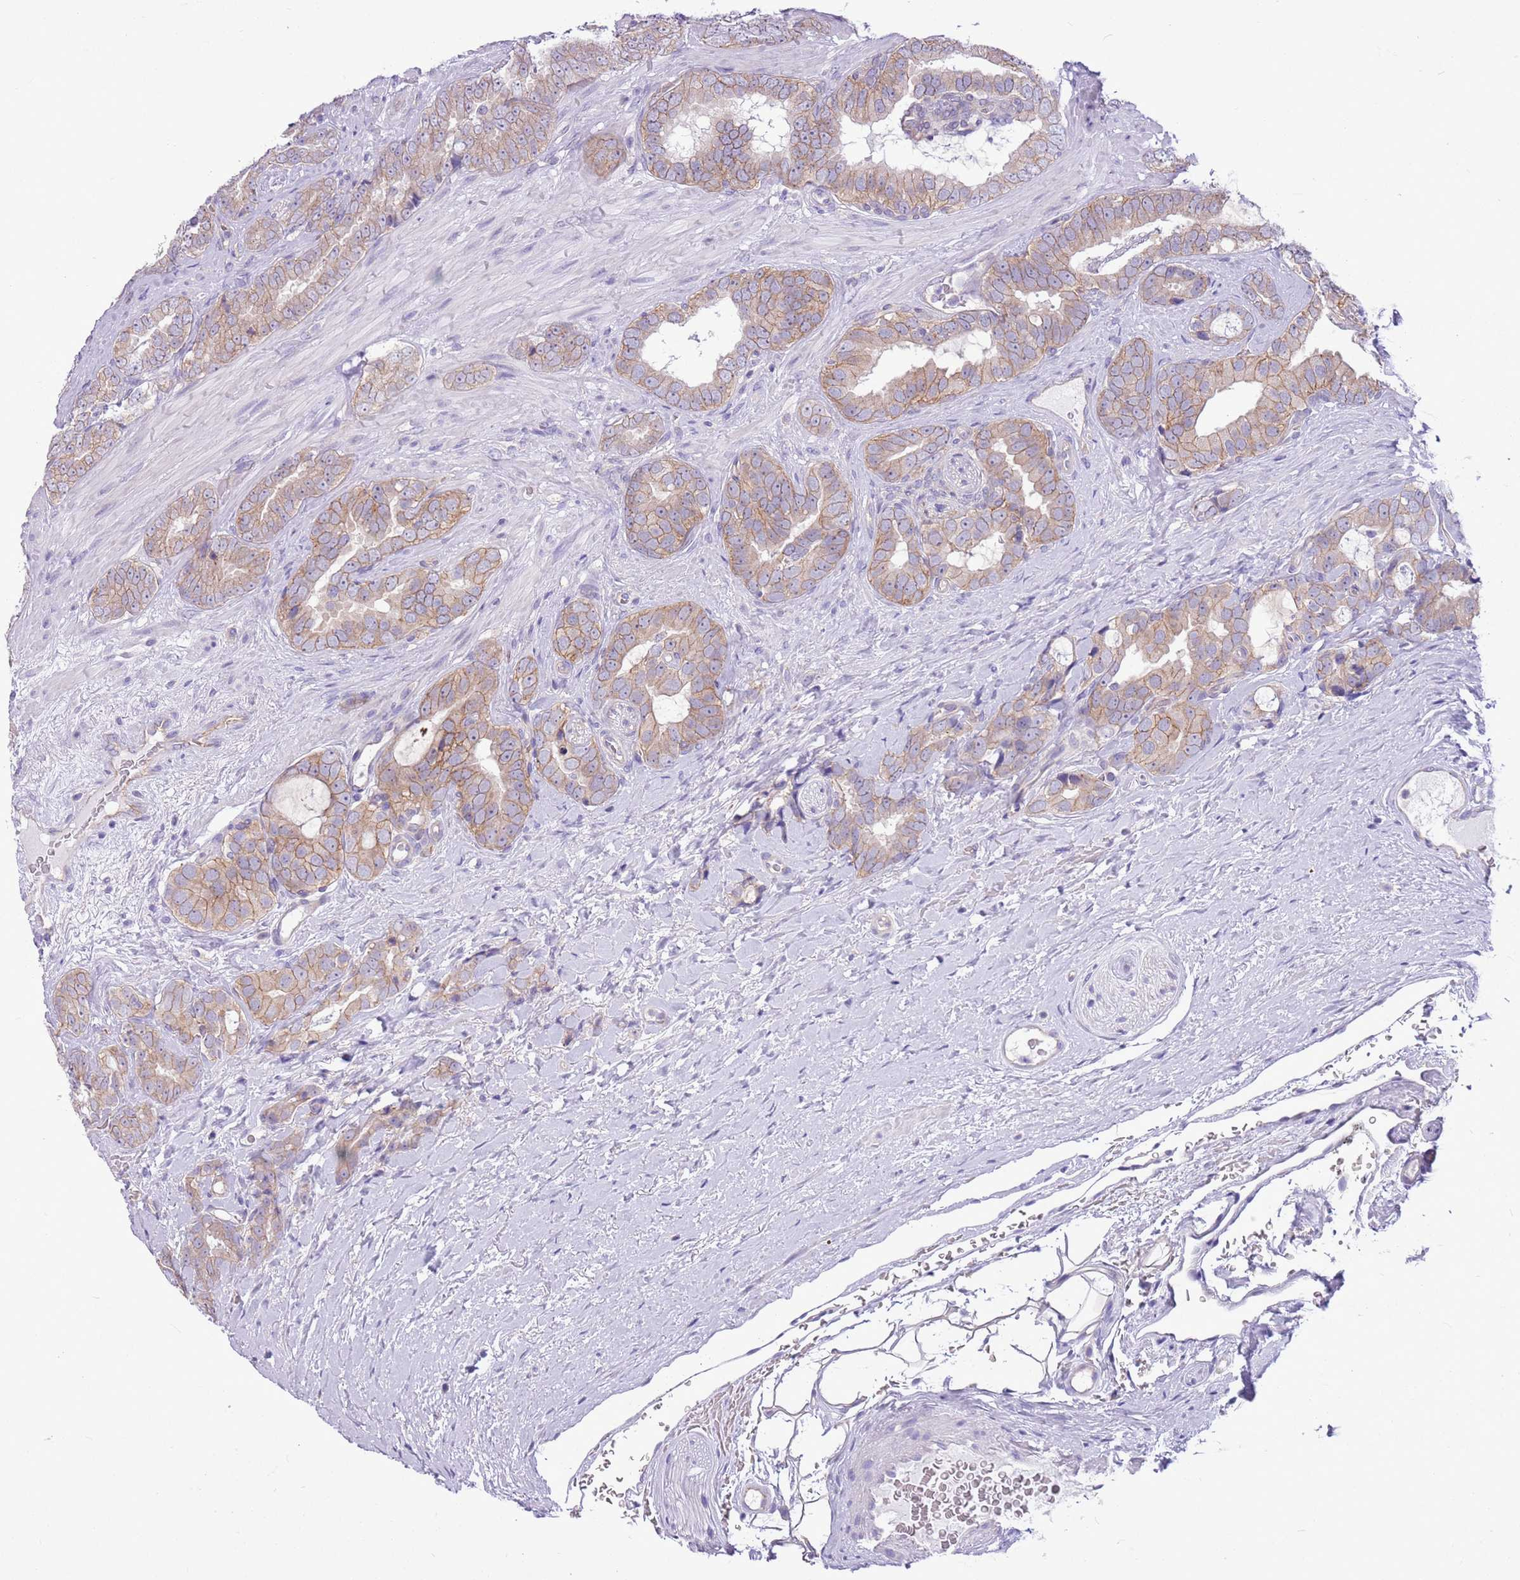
{"staining": {"intensity": "weak", "quantity": ">75%", "location": "cytoplasmic/membranous"}, "tissue": "prostate cancer", "cell_type": "Tumor cells", "image_type": "cancer", "snomed": [{"axis": "morphology", "description": "Adenocarcinoma, High grade"}, {"axis": "topography", "description": "Prostate"}], "caption": "Tumor cells show weak cytoplasmic/membranous expression in about >75% of cells in prostate cancer.", "gene": "PARP8", "patient": {"sex": "male", "age": 71}}